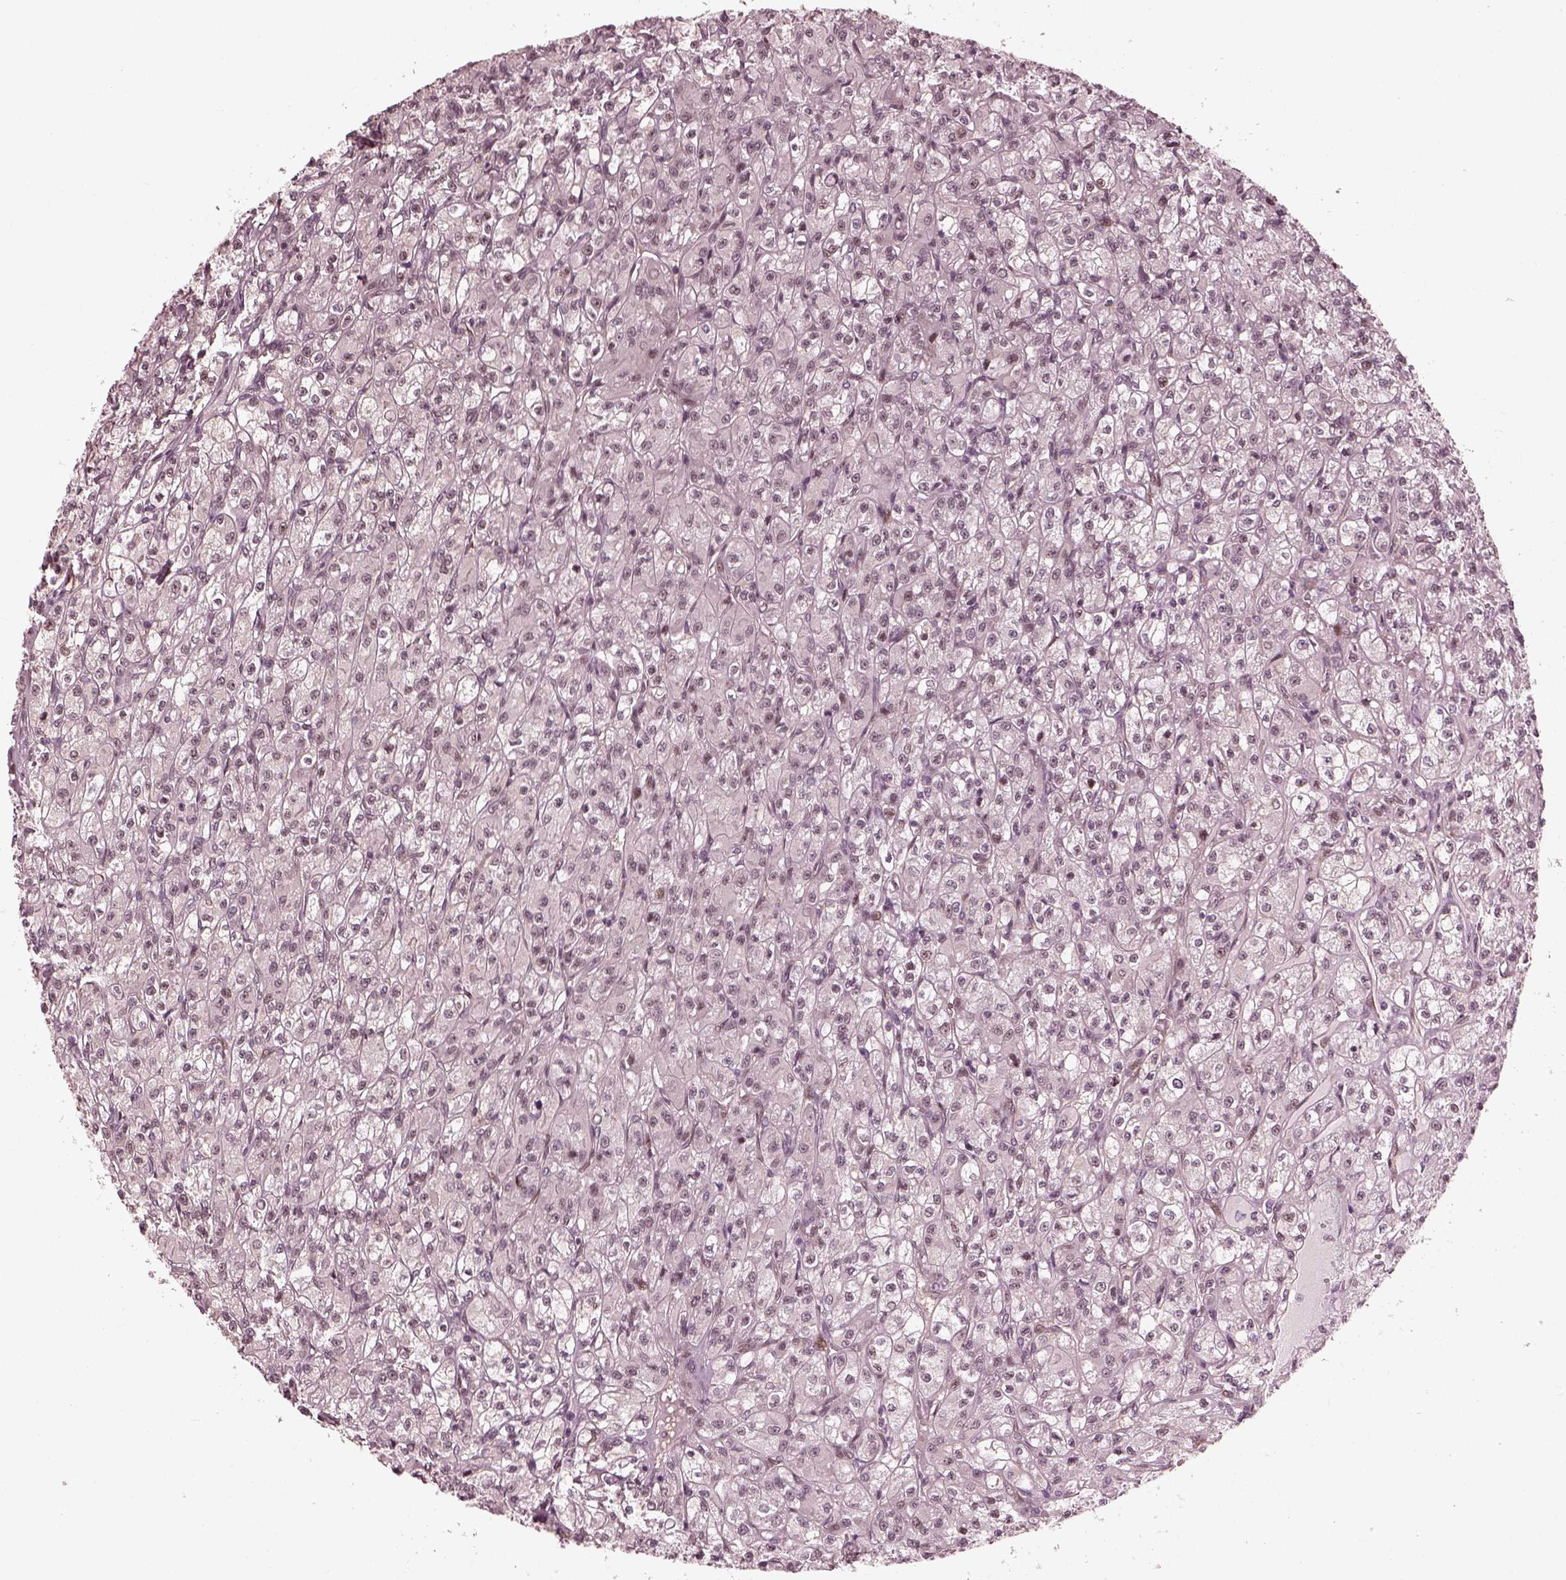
{"staining": {"intensity": "negative", "quantity": "none", "location": "none"}, "tissue": "renal cancer", "cell_type": "Tumor cells", "image_type": "cancer", "snomed": [{"axis": "morphology", "description": "Adenocarcinoma, NOS"}, {"axis": "topography", "description": "Kidney"}], "caption": "Immunohistochemistry (IHC) of human renal cancer (adenocarcinoma) shows no expression in tumor cells. (DAB immunohistochemistry (IHC) visualized using brightfield microscopy, high magnification).", "gene": "TRIB3", "patient": {"sex": "female", "age": 70}}